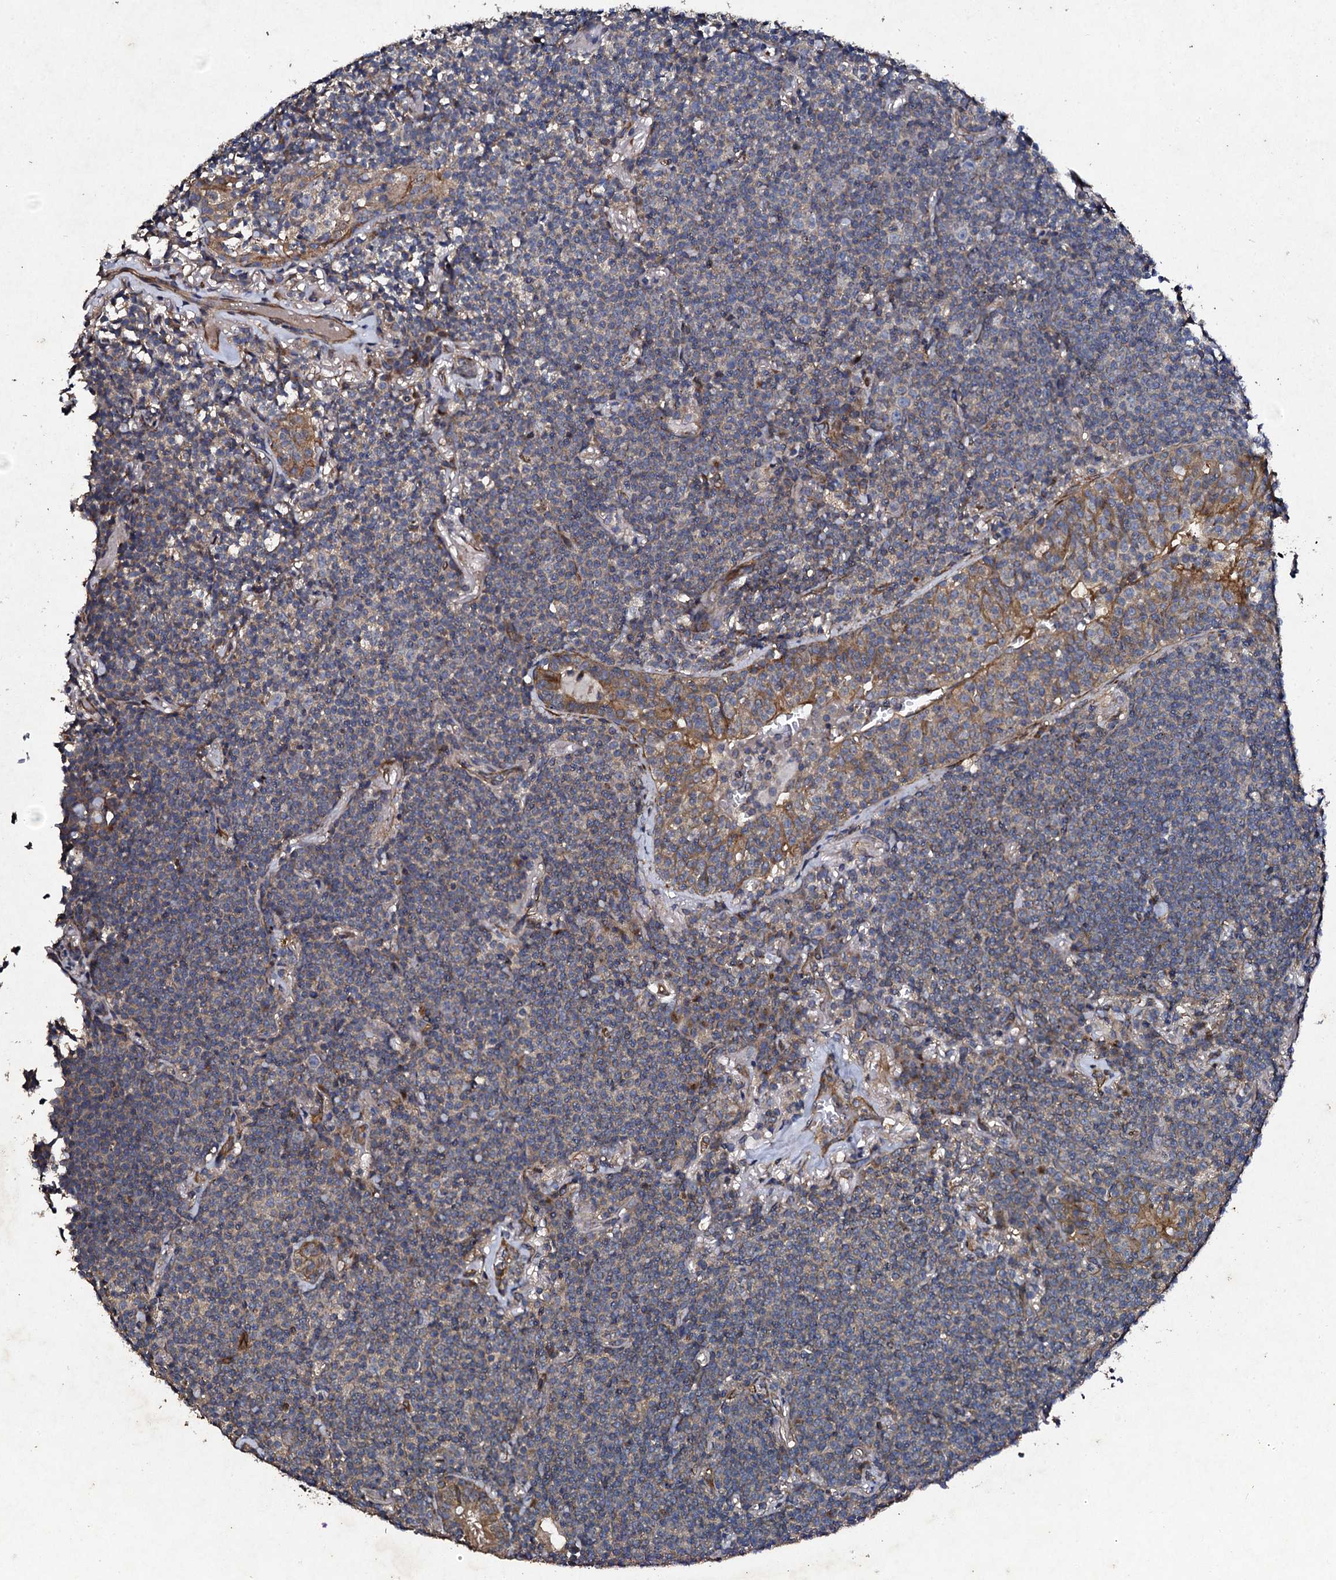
{"staining": {"intensity": "weak", "quantity": "25%-75%", "location": "cytoplasmic/membranous"}, "tissue": "lymphoma", "cell_type": "Tumor cells", "image_type": "cancer", "snomed": [{"axis": "morphology", "description": "Malignant lymphoma, non-Hodgkin's type, Low grade"}, {"axis": "topography", "description": "Lung"}], "caption": "Human low-grade malignant lymphoma, non-Hodgkin's type stained with a protein marker shows weak staining in tumor cells.", "gene": "MOCOS", "patient": {"sex": "female", "age": 71}}